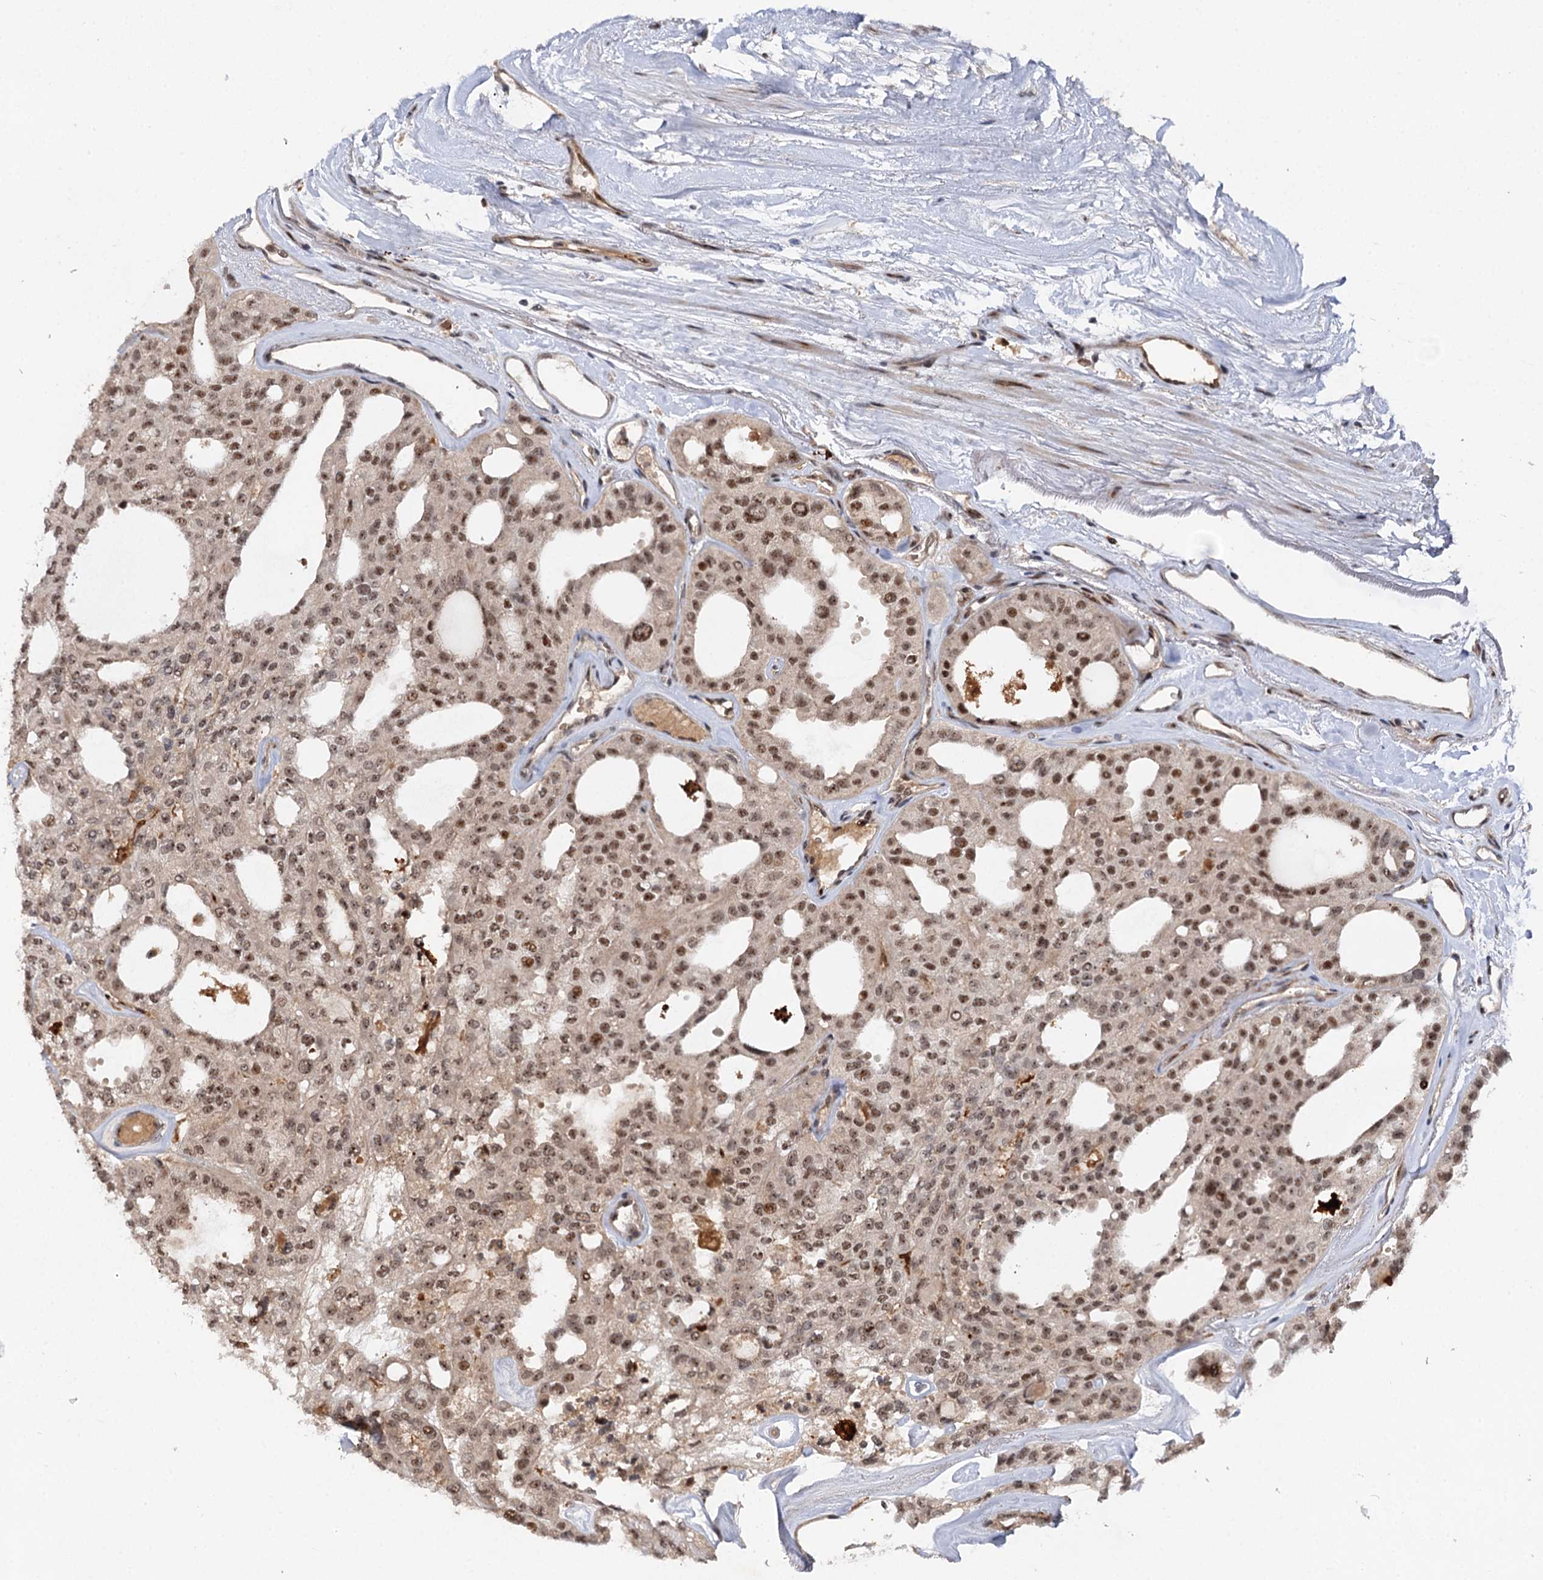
{"staining": {"intensity": "moderate", "quantity": ">75%", "location": "nuclear"}, "tissue": "thyroid cancer", "cell_type": "Tumor cells", "image_type": "cancer", "snomed": [{"axis": "morphology", "description": "Follicular adenoma carcinoma, NOS"}, {"axis": "topography", "description": "Thyroid gland"}], "caption": "Immunohistochemistry (IHC) of human thyroid cancer shows medium levels of moderate nuclear expression in about >75% of tumor cells. (DAB IHC with brightfield microscopy, high magnification).", "gene": "BUD13", "patient": {"sex": "male", "age": 75}}